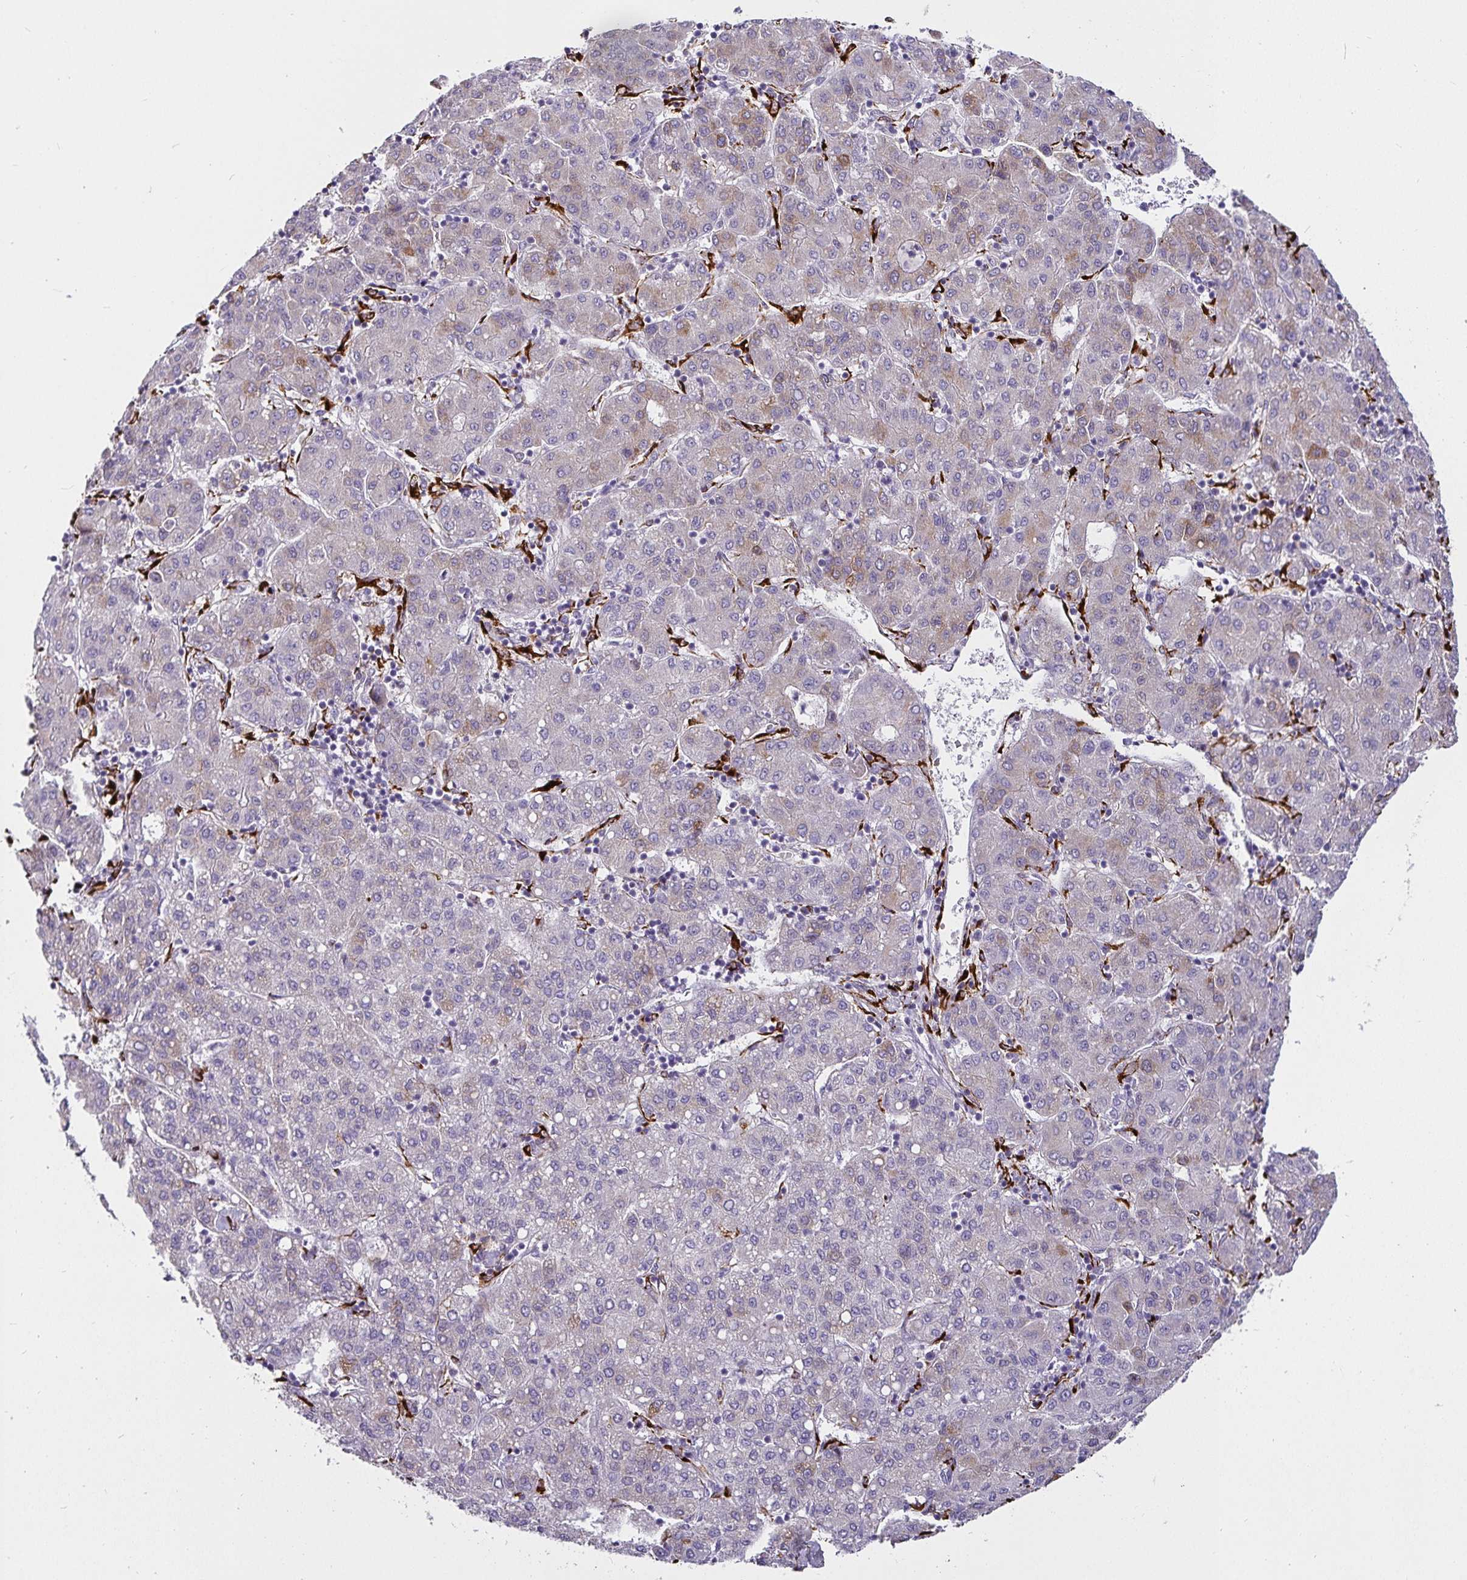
{"staining": {"intensity": "moderate", "quantity": "<25%", "location": "cytoplasmic/membranous"}, "tissue": "liver cancer", "cell_type": "Tumor cells", "image_type": "cancer", "snomed": [{"axis": "morphology", "description": "Carcinoma, Hepatocellular, NOS"}, {"axis": "topography", "description": "Liver"}], "caption": "The histopathology image shows immunohistochemical staining of liver hepatocellular carcinoma. There is moderate cytoplasmic/membranous expression is identified in about <25% of tumor cells.", "gene": "P4HA2", "patient": {"sex": "male", "age": 65}}